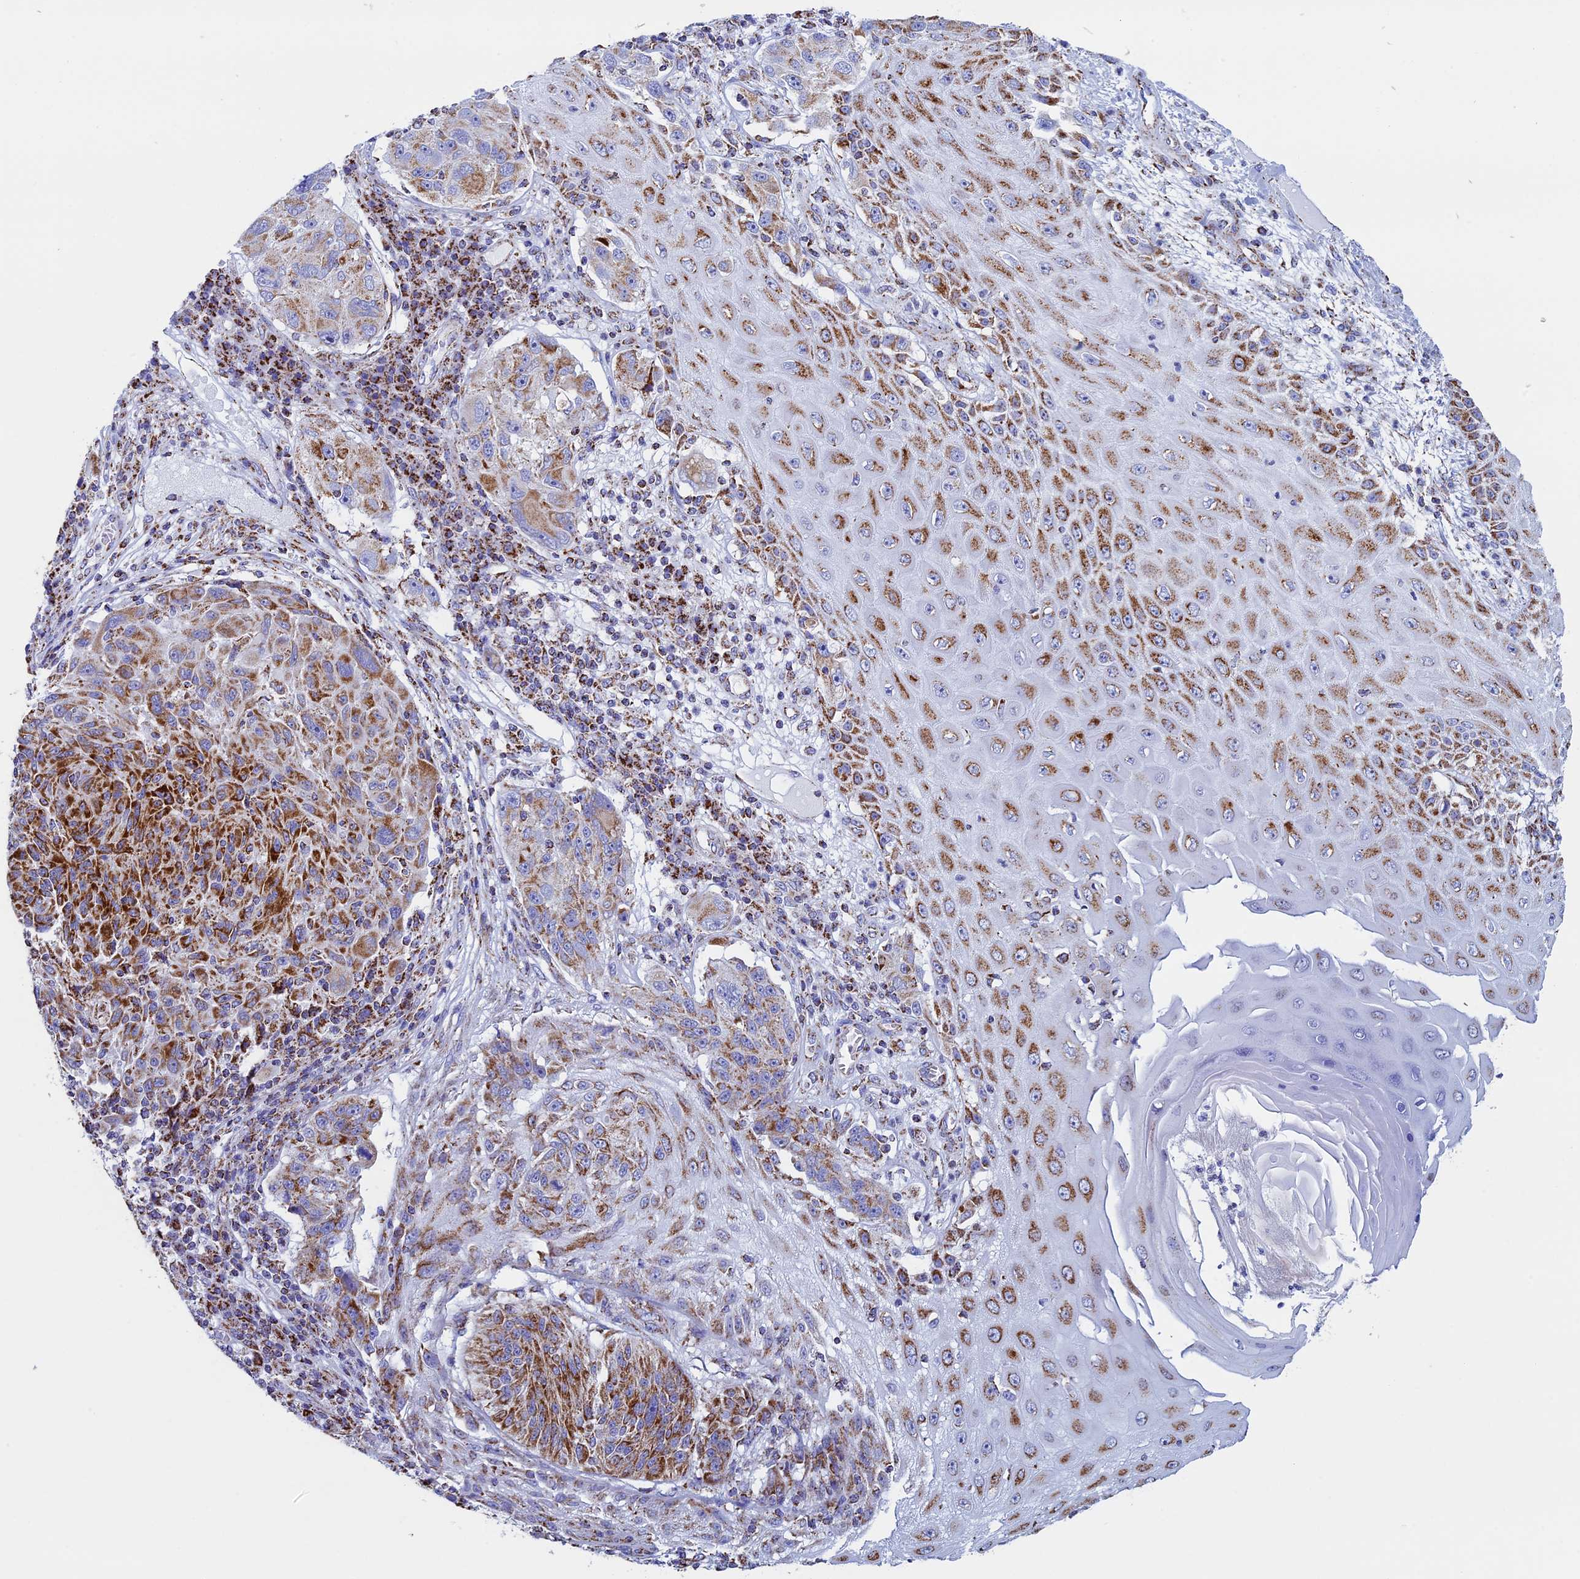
{"staining": {"intensity": "strong", "quantity": ">75%", "location": "cytoplasmic/membranous"}, "tissue": "melanoma", "cell_type": "Tumor cells", "image_type": "cancer", "snomed": [{"axis": "morphology", "description": "Malignant melanoma, NOS"}, {"axis": "topography", "description": "Skin"}], "caption": "Immunohistochemistry (IHC) (DAB) staining of human melanoma displays strong cytoplasmic/membranous protein staining in approximately >75% of tumor cells. (brown staining indicates protein expression, while blue staining denotes nuclei).", "gene": "UQCRFS1", "patient": {"sex": "male", "age": 53}}